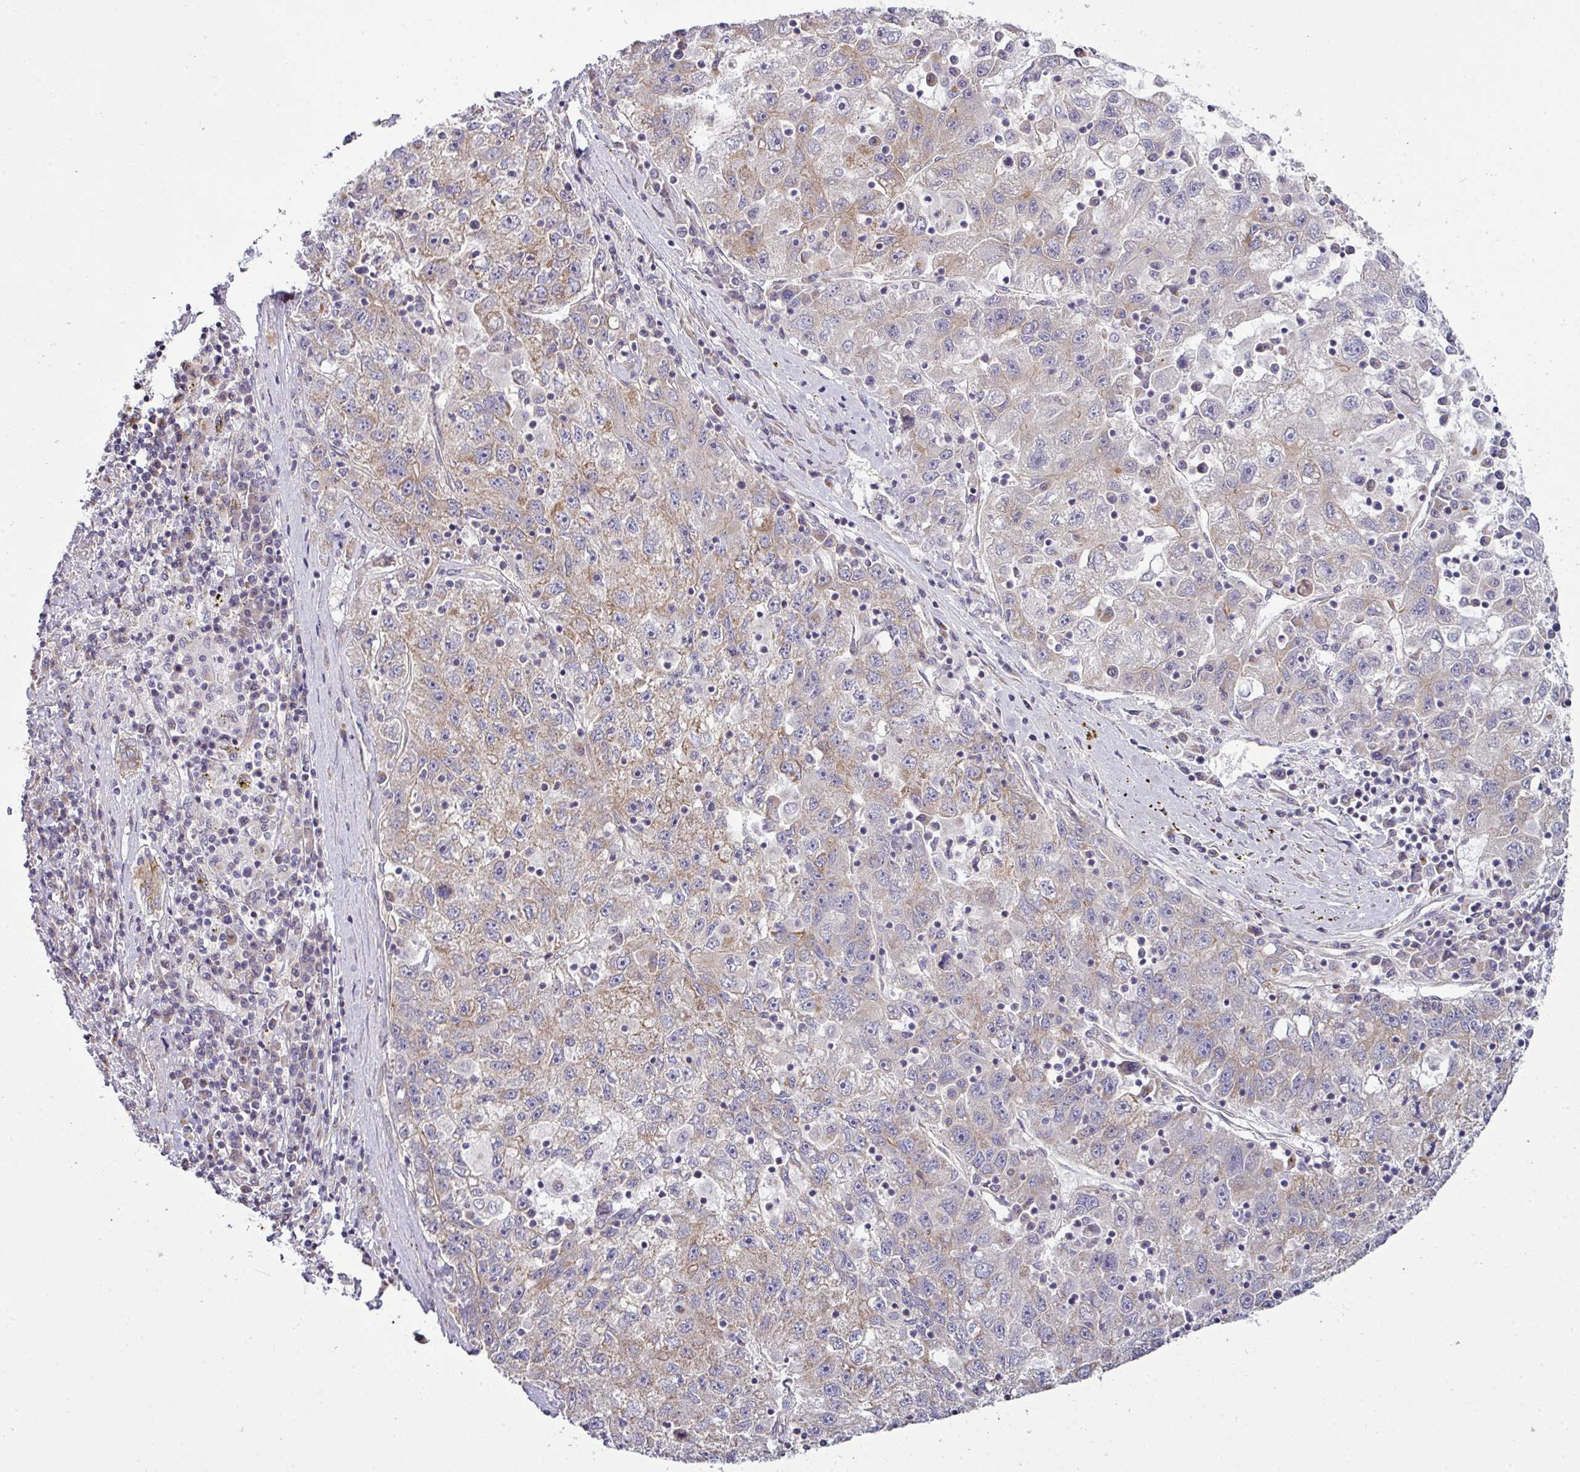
{"staining": {"intensity": "weak", "quantity": "25%-75%", "location": "cytoplasmic/membranous"}, "tissue": "liver cancer", "cell_type": "Tumor cells", "image_type": "cancer", "snomed": [{"axis": "morphology", "description": "Carcinoma, Hepatocellular, NOS"}, {"axis": "topography", "description": "Liver"}], "caption": "This image shows immunohistochemistry (IHC) staining of liver cancer, with low weak cytoplasmic/membranous positivity in approximately 25%-75% of tumor cells.", "gene": "TIMMDC1", "patient": {"sex": "male", "age": 49}}